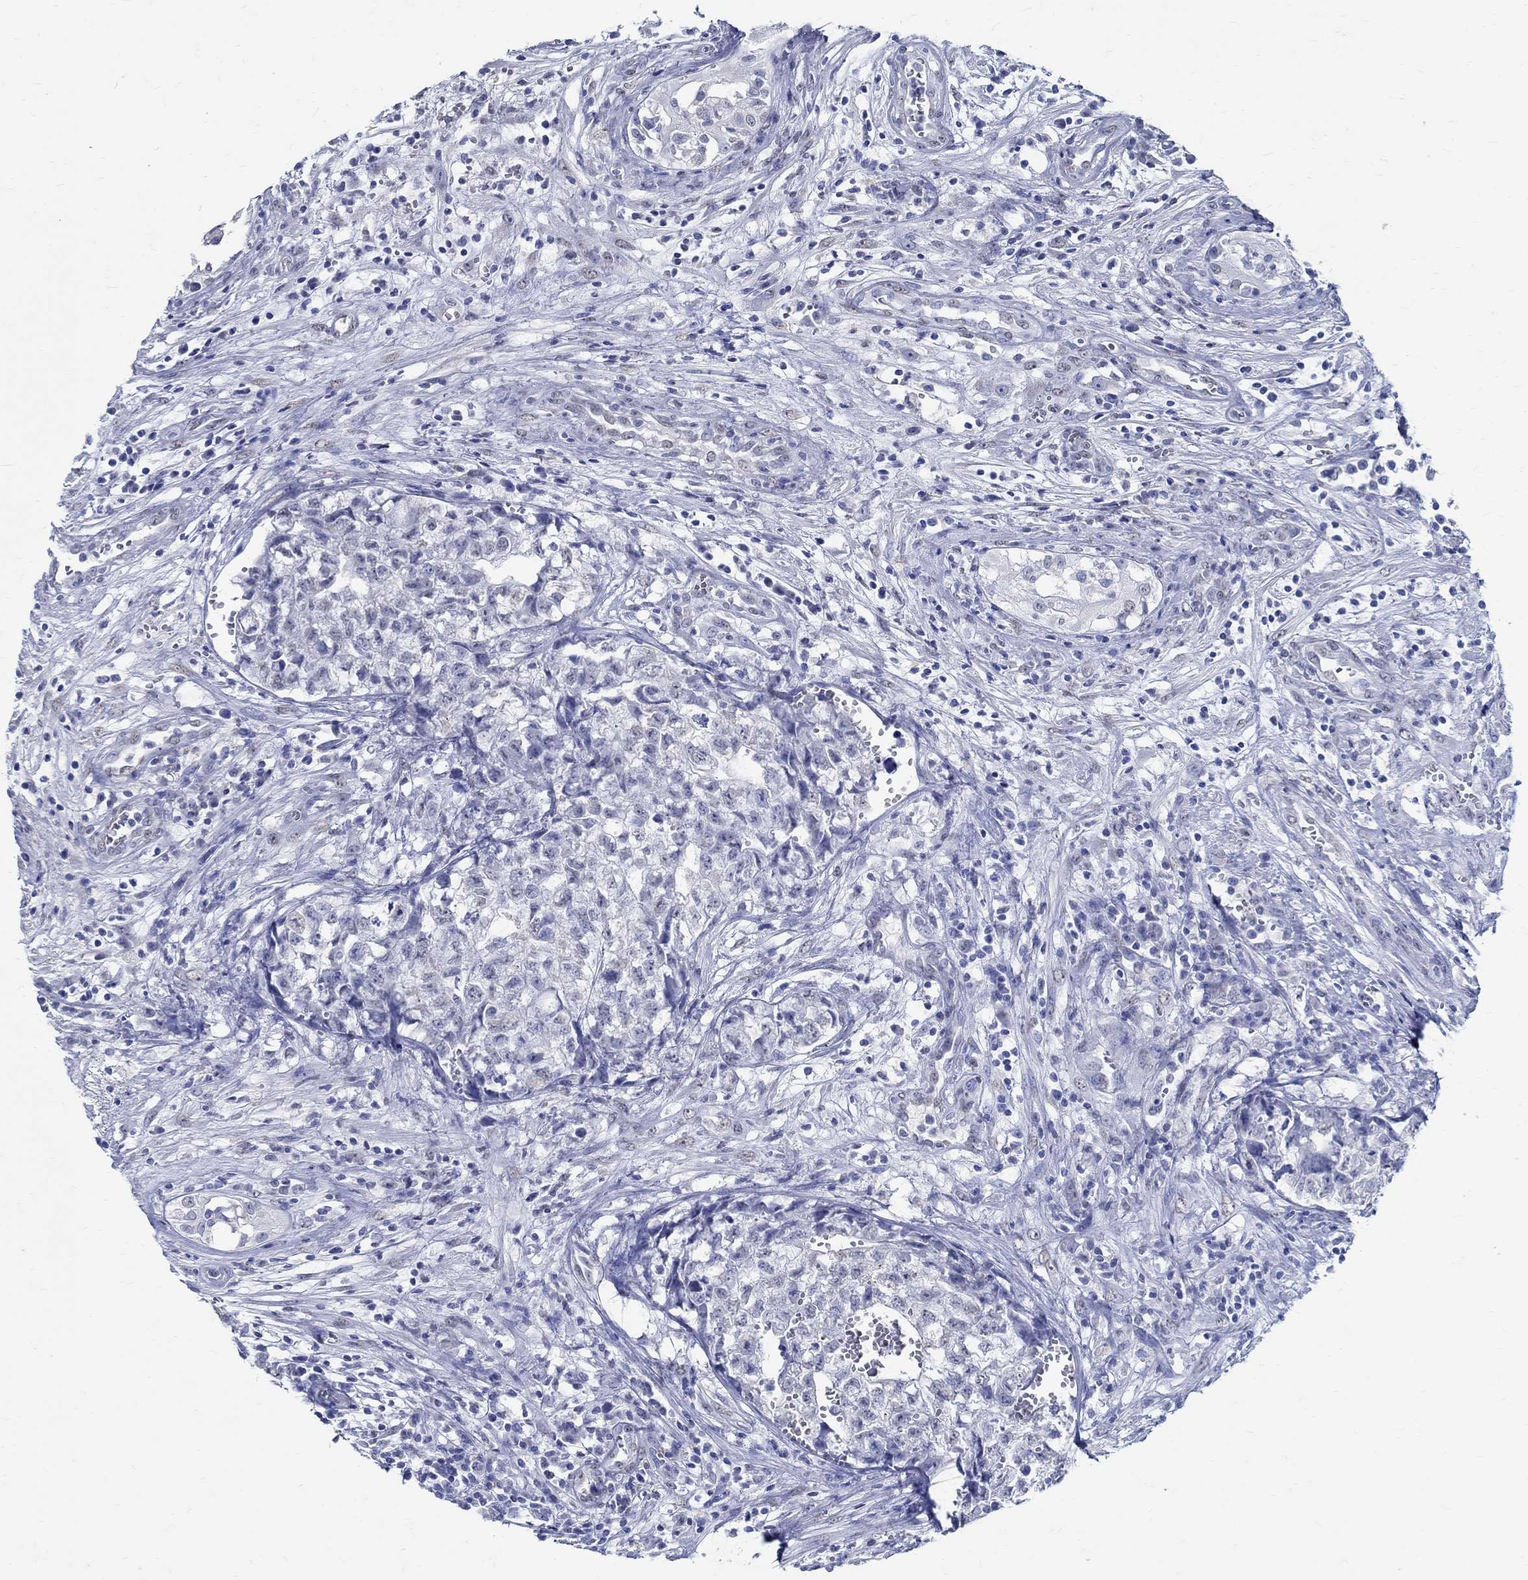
{"staining": {"intensity": "negative", "quantity": "none", "location": "none"}, "tissue": "testis cancer", "cell_type": "Tumor cells", "image_type": "cancer", "snomed": [{"axis": "morphology", "description": "Seminoma, NOS"}, {"axis": "morphology", "description": "Carcinoma, Embryonal, NOS"}, {"axis": "topography", "description": "Testis"}], "caption": "IHC micrograph of neoplastic tissue: human embryonal carcinoma (testis) stained with DAB exhibits no significant protein positivity in tumor cells.", "gene": "TSPAN16", "patient": {"sex": "male", "age": 22}}